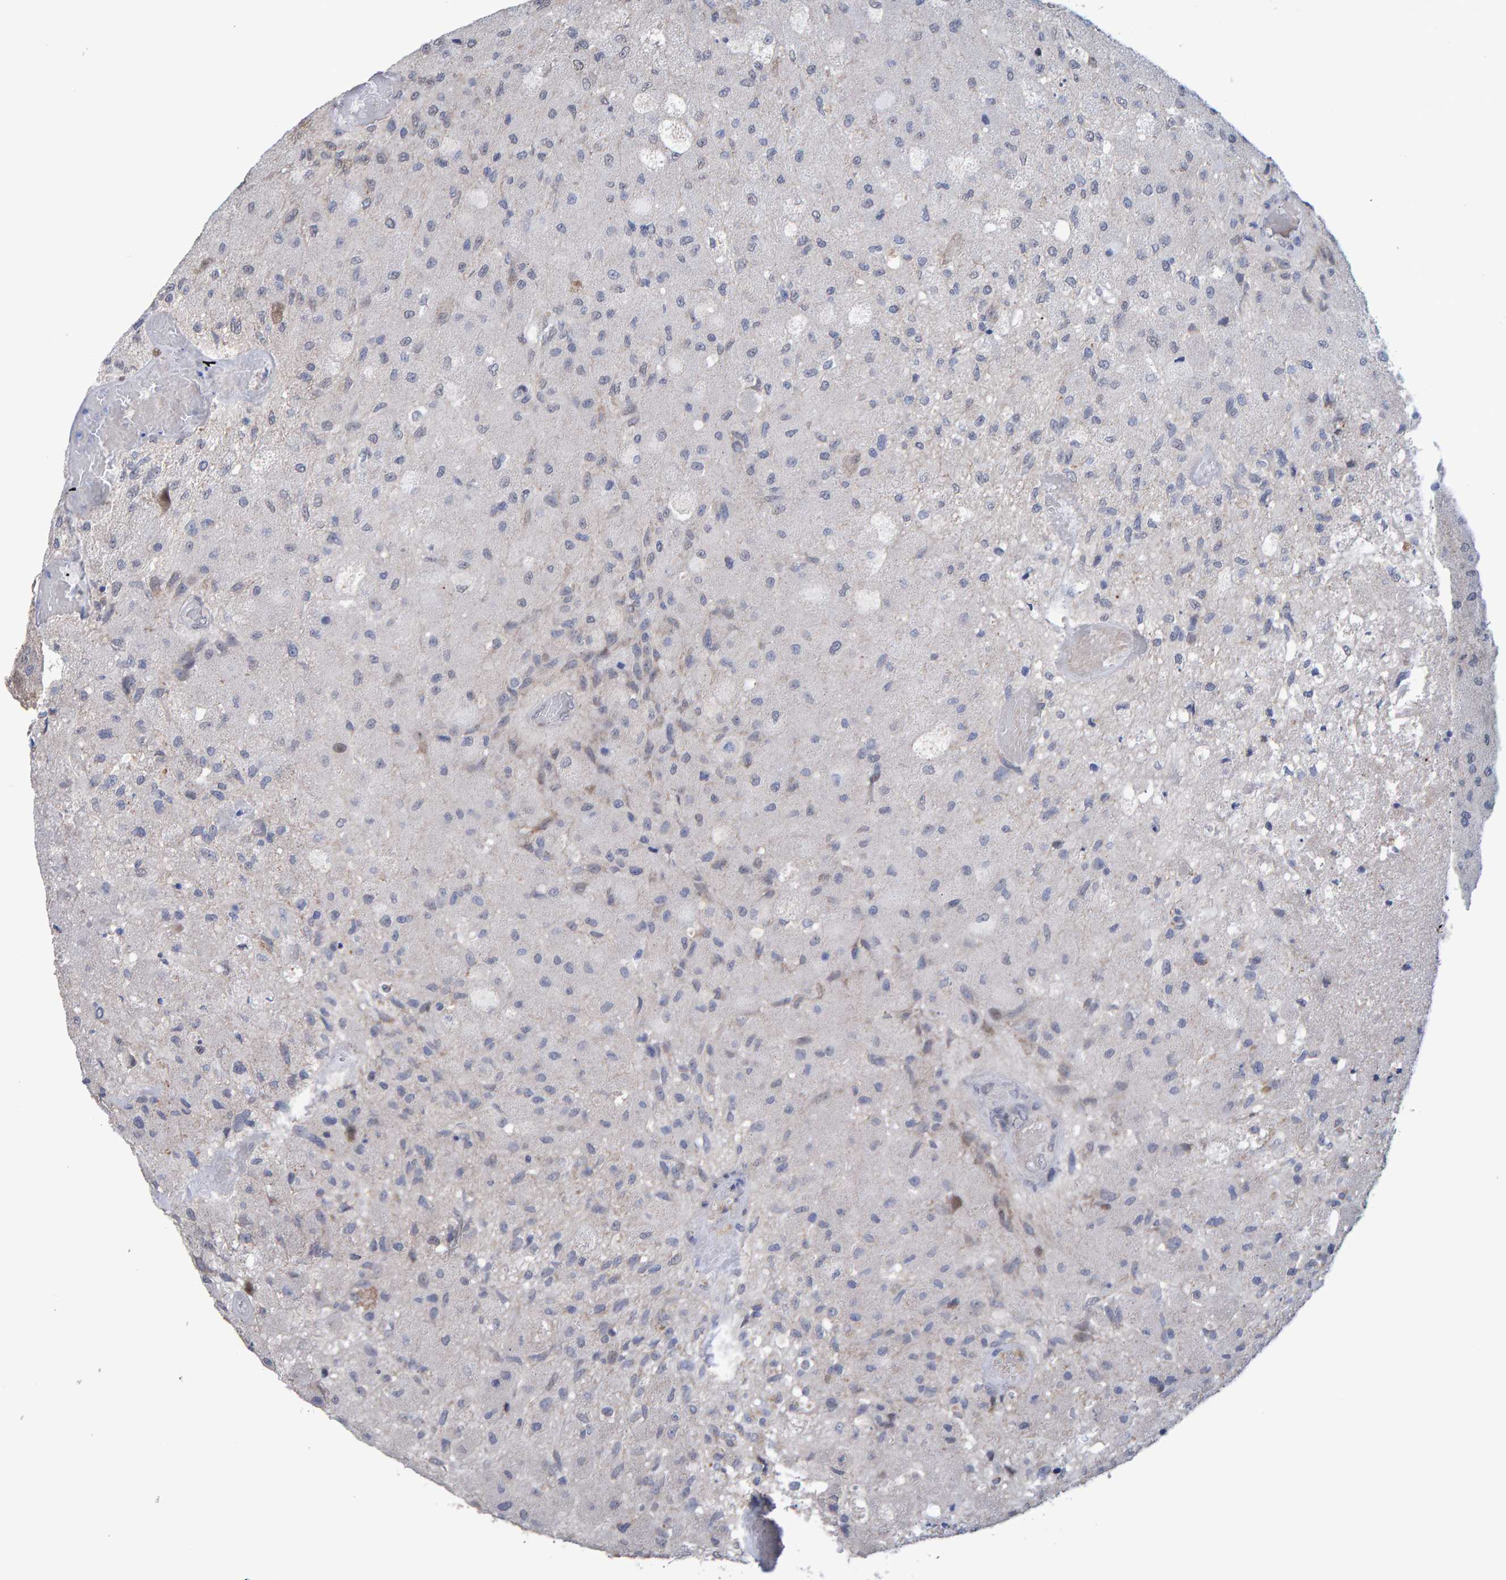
{"staining": {"intensity": "negative", "quantity": "none", "location": "none"}, "tissue": "glioma", "cell_type": "Tumor cells", "image_type": "cancer", "snomed": [{"axis": "morphology", "description": "Normal tissue, NOS"}, {"axis": "morphology", "description": "Glioma, malignant, High grade"}, {"axis": "topography", "description": "Cerebral cortex"}], "caption": "A histopathology image of human malignant glioma (high-grade) is negative for staining in tumor cells. (DAB immunohistochemistry (IHC) with hematoxylin counter stain).", "gene": "USP43", "patient": {"sex": "male", "age": 77}}